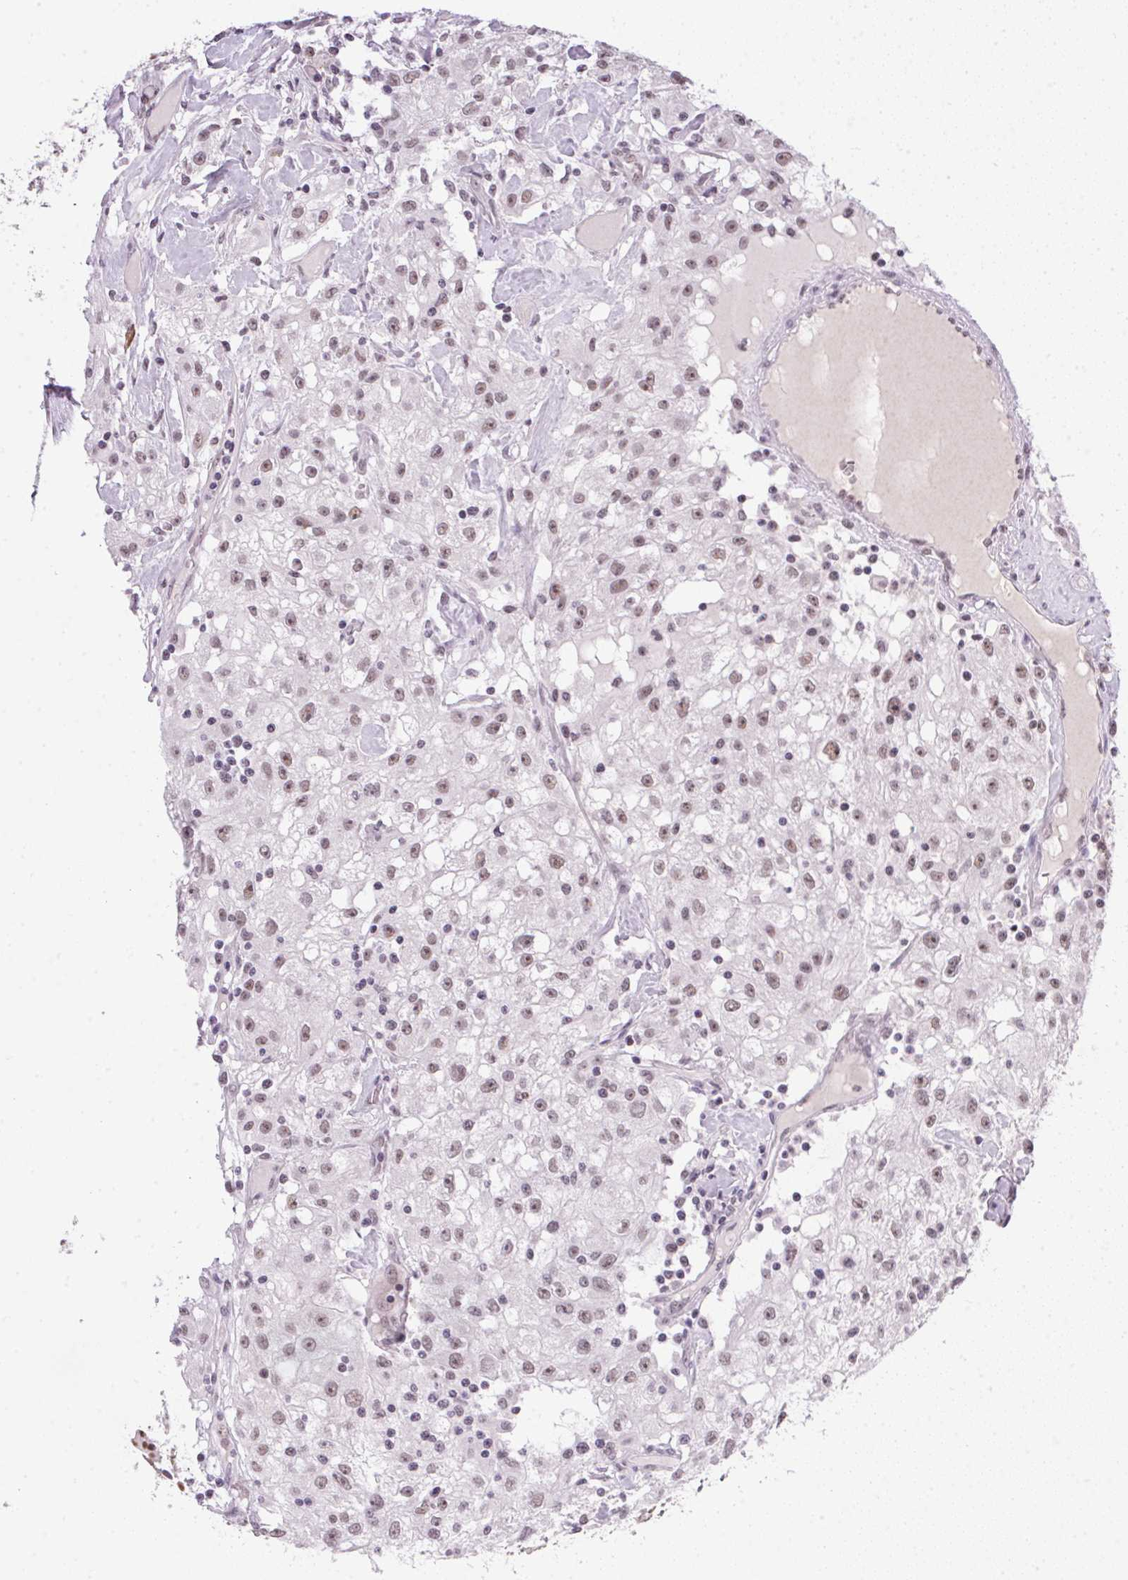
{"staining": {"intensity": "weak", "quantity": "25%-75%", "location": "nuclear"}, "tissue": "renal cancer", "cell_type": "Tumor cells", "image_type": "cancer", "snomed": [{"axis": "morphology", "description": "Adenocarcinoma, NOS"}, {"axis": "topography", "description": "Kidney"}], "caption": "Immunohistochemical staining of renal cancer shows low levels of weak nuclear positivity in about 25%-75% of tumor cells. The staining is performed using DAB (3,3'-diaminobenzidine) brown chromogen to label protein expression. The nuclei are counter-stained blue using hematoxylin.", "gene": "SRSF7", "patient": {"sex": "female", "age": 67}}